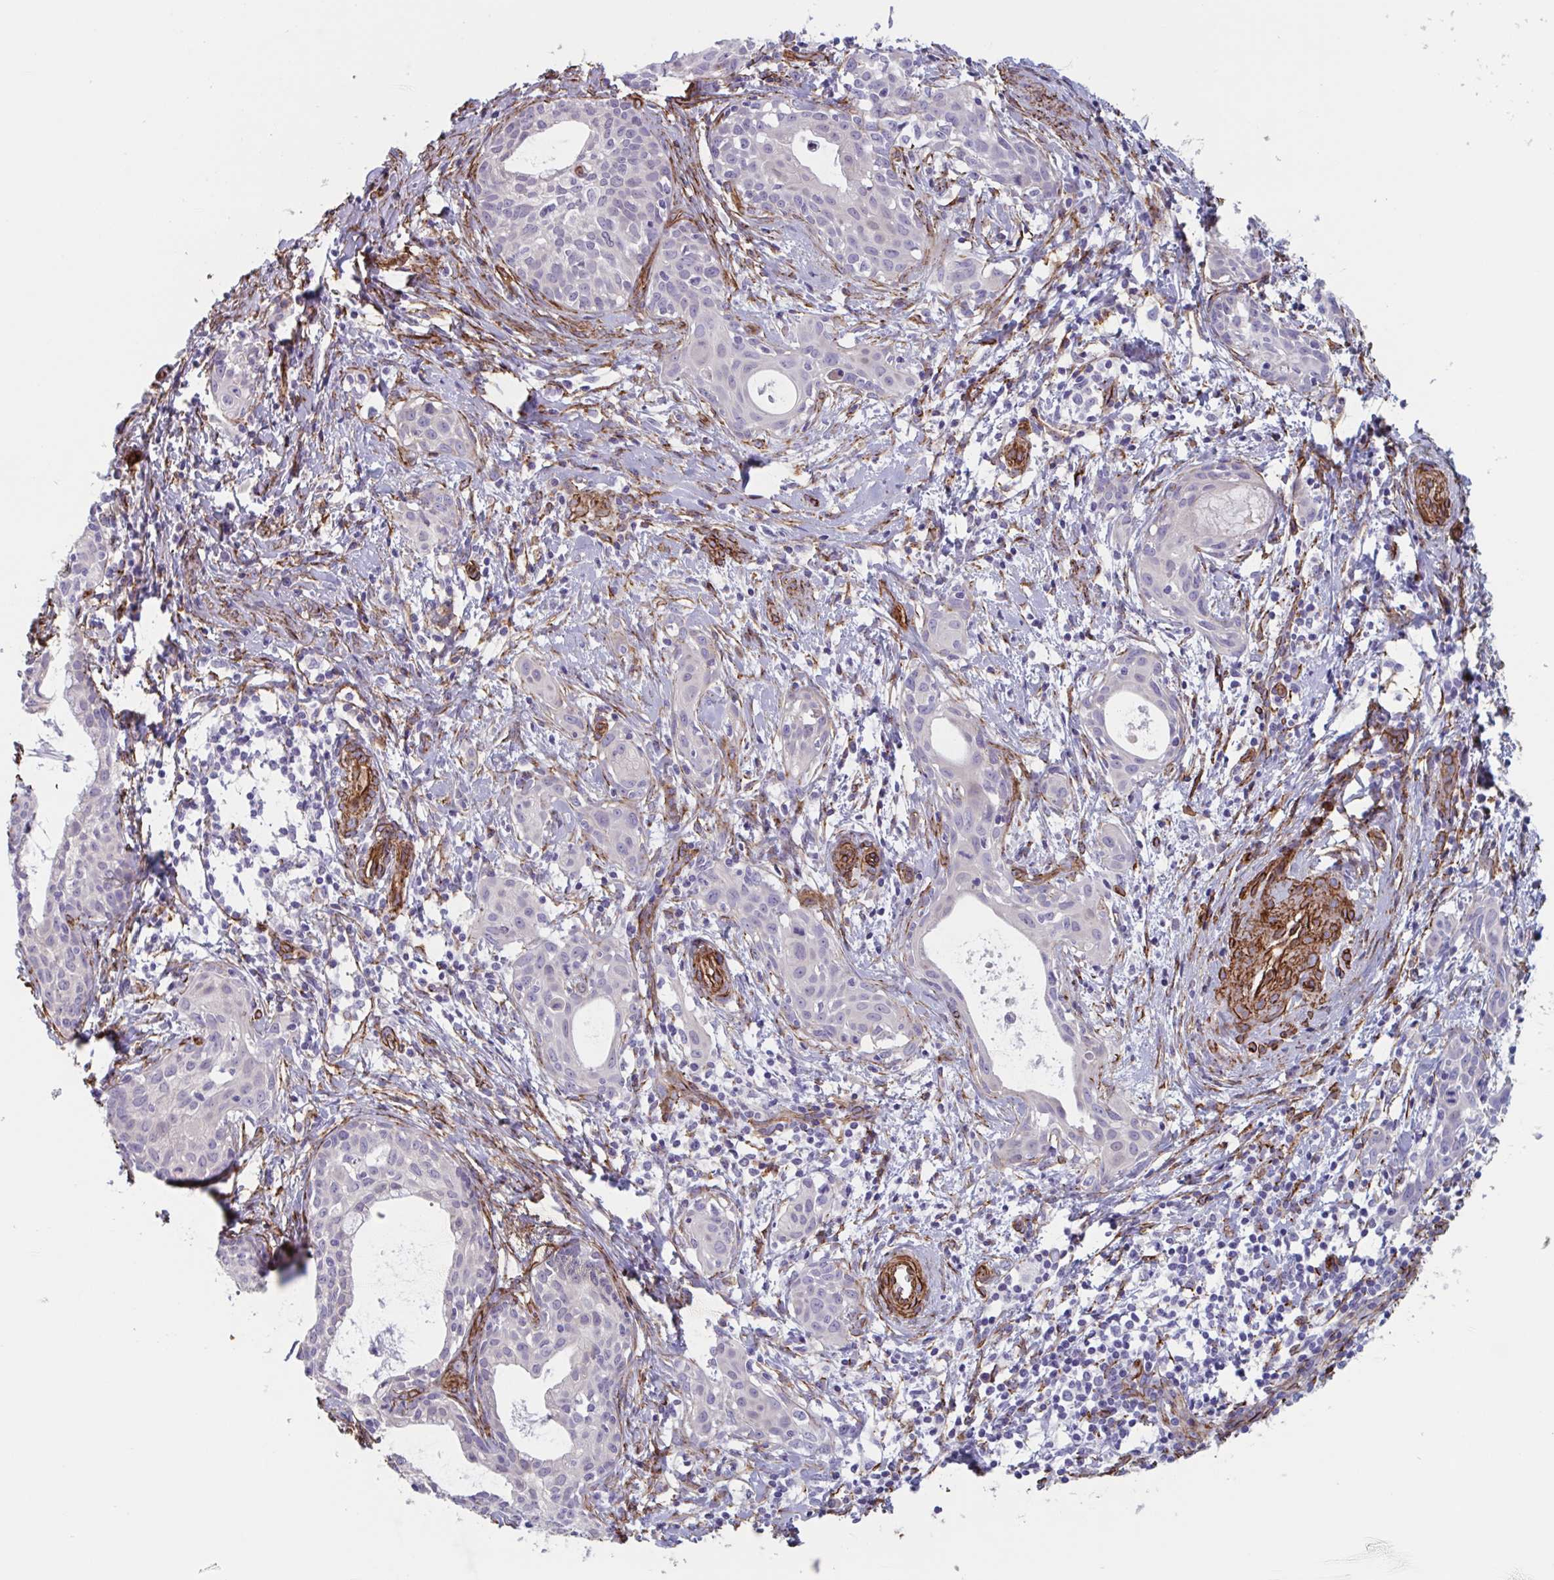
{"staining": {"intensity": "negative", "quantity": "none", "location": "none"}, "tissue": "cervical cancer", "cell_type": "Tumor cells", "image_type": "cancer", "snomed": [{"axis": "morphology", "description": "Squamous cell carcinoma, NOS"}, {"axis": "topography", "description": "Cervix"}], "caption": "DAB (3,3'-diaminobenzidine) immunohistochemical staining of human cervical cancer displays no significant expression in tumor cells.", "gene": "CITED4", "patient": {"sex": "female", "age": 52}}